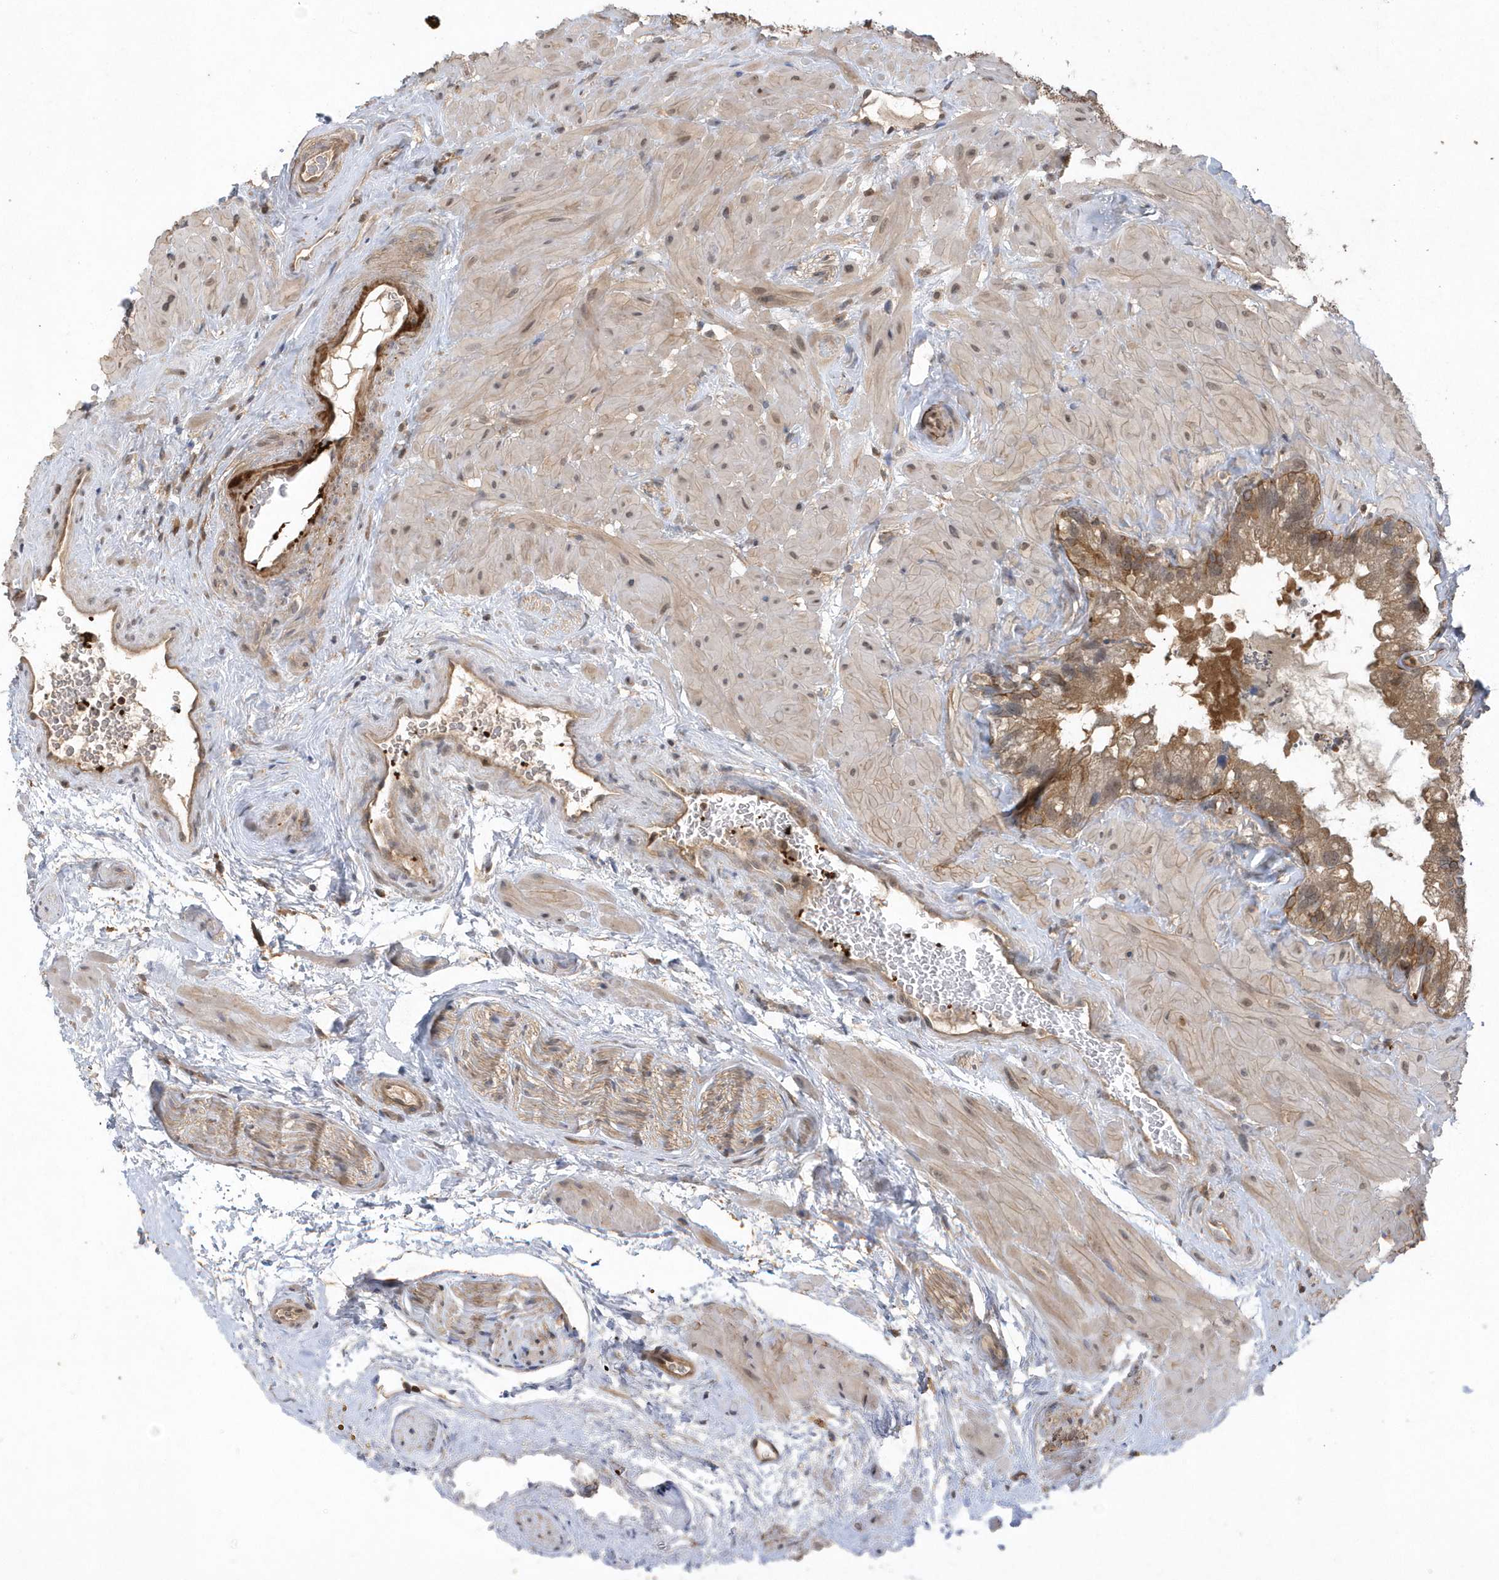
{"staining": {"intensity": "moderate", "quantity": ">75%", "location": "cytoplasmic/membranous"}, "tissue": "seminal vesicle", "cell_type": "Glandular cells", "image_type": "normal", "snomed": [{"axis": "morphology", "description": "Normal tissue, NOS"}, {"axis": "topography", "description": "Prostate"}, {"axis": "topography", "description": "Seminal veicle"}], "caption": "This photomicrograph shows immunohistochemistry (IHC) staining of benign seminal vesicle, with medium moderate cytoplasmic/membranous expression in about >75% of glandular cells.", "gene": "ACYP1", "patient": {"sex": "male", "age": 68}}